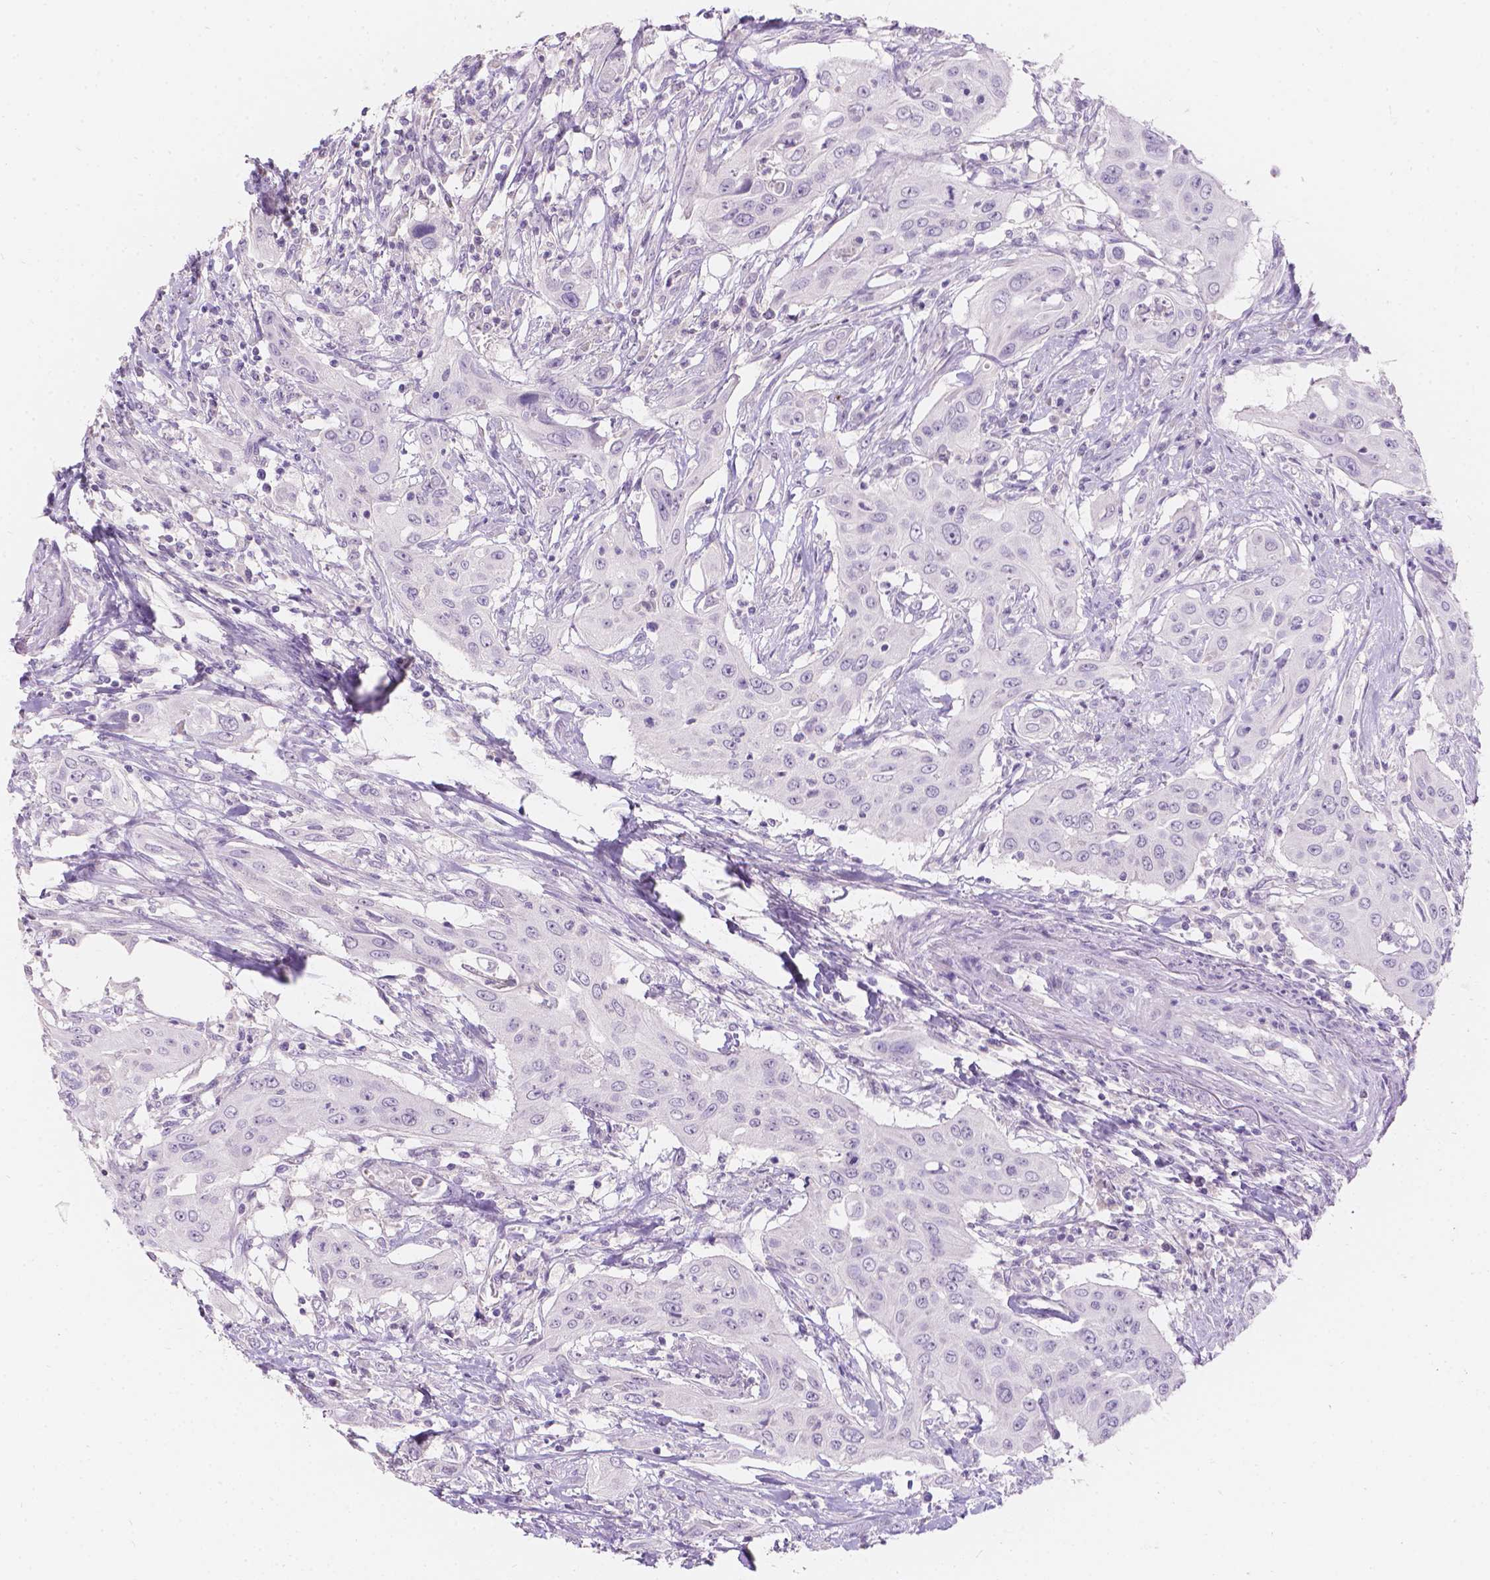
{"staining": {"intensity": "negative", "quantity": "none", "location": "none"}, "tissue": "urothelial cancer", "cell_type": "Tumor cells", "image_type": "cancer", "snomed": [{"axis": "morphology", "description": "Urothelial carcinoma, High grade"}, {"axis": "topography", "description": "Urinary bladder"}], "caption": "Tumor cells show no significant expression in high-grade urothelial carcinoma.", "gene": "HTN3", "patient": {"sex": "male", "age": 82}}